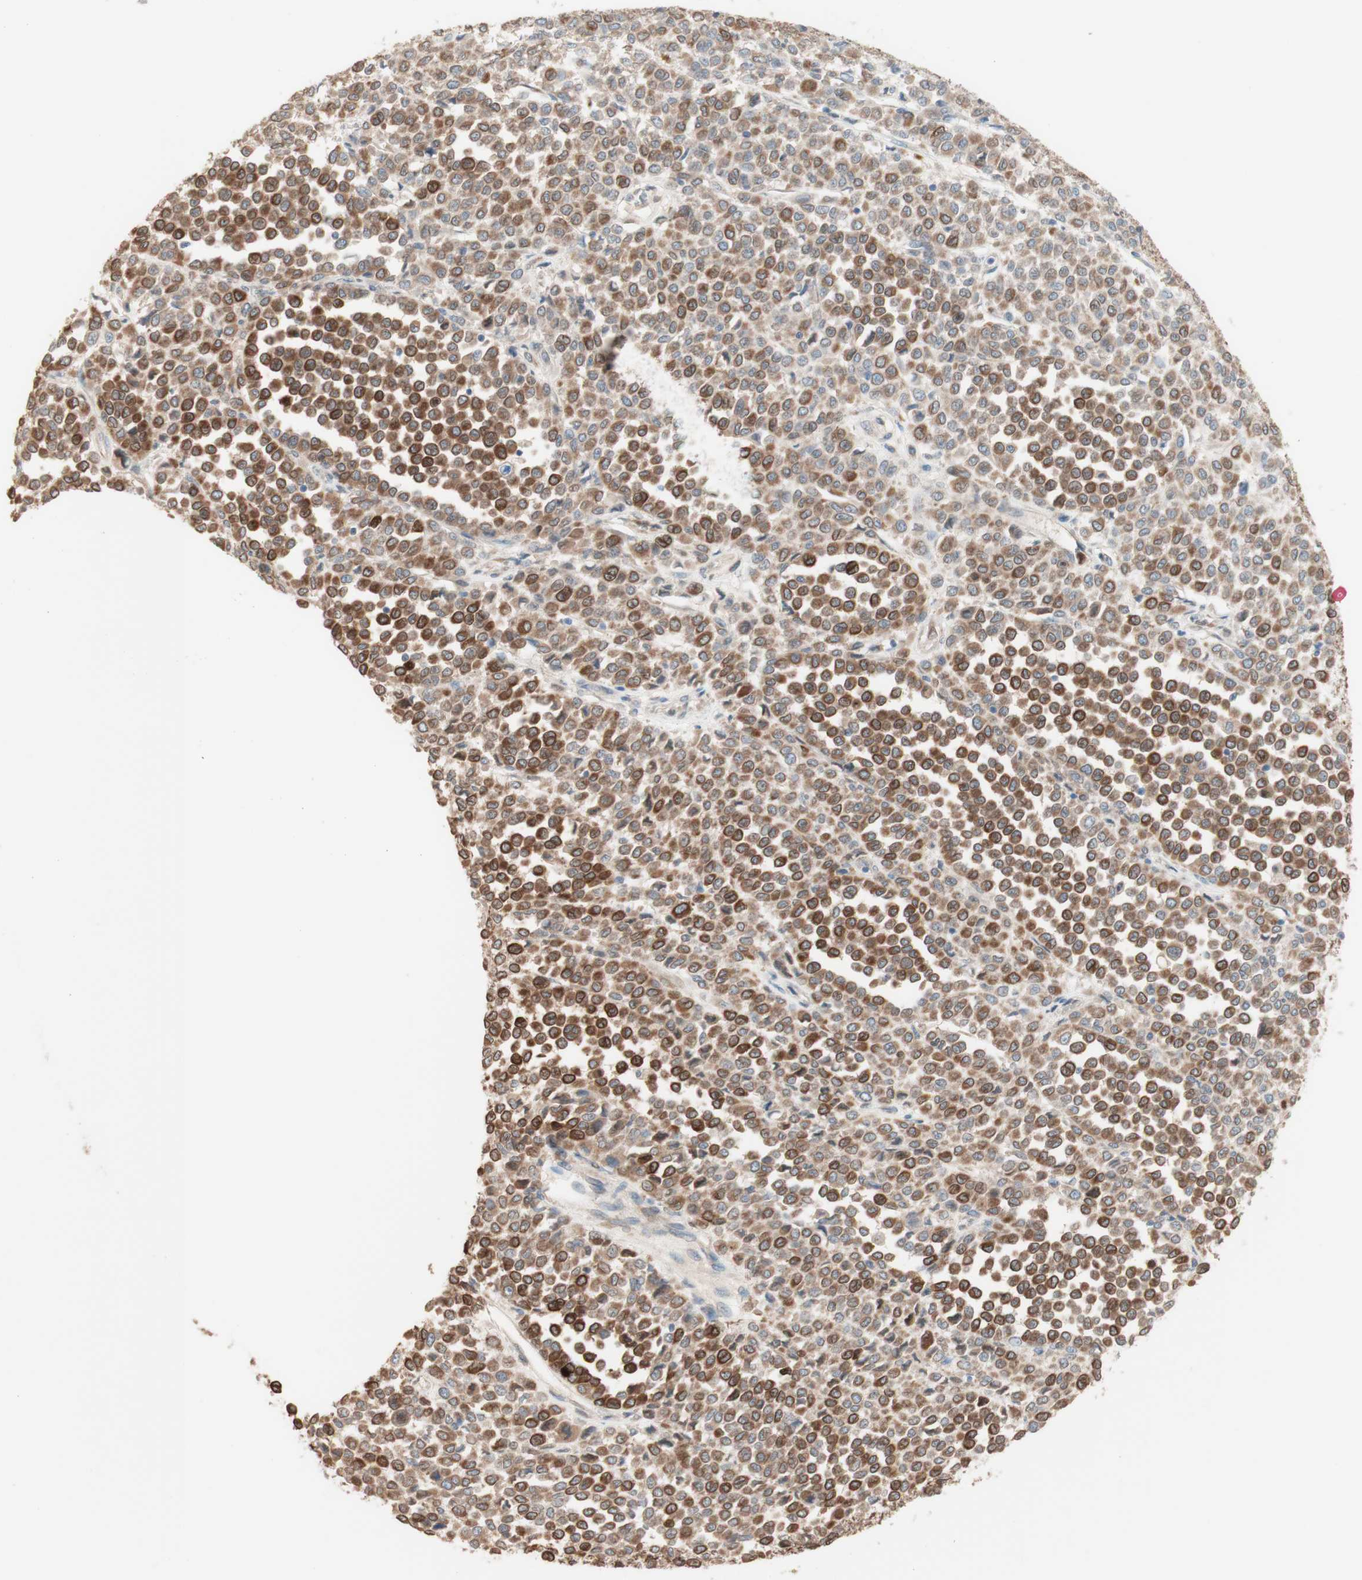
{"staining": {"intensity": "strong", "quantity": ">75%", "location": "cytoplasmic/membranous"}, "tissue": "melanoma", "cell_type": "Tumor cells", "image_type": "cancer", "snomed": [{"axis": "morphology", "description": "Malignant melanoma, Metastatic site"}, {"axis": "topography", "description": "Pancreas"}], "caption": "High-magnification brightfield microscopy of melanoma stained with DAB (brown) and counterstained with hematoxylin (blue). tumor cells exhibit strong cytoplasmic/membranous staining is appreciated in approximately>75% of cells.", "gene": "COMT", "patient": {"sex": "female", "age": 30}}